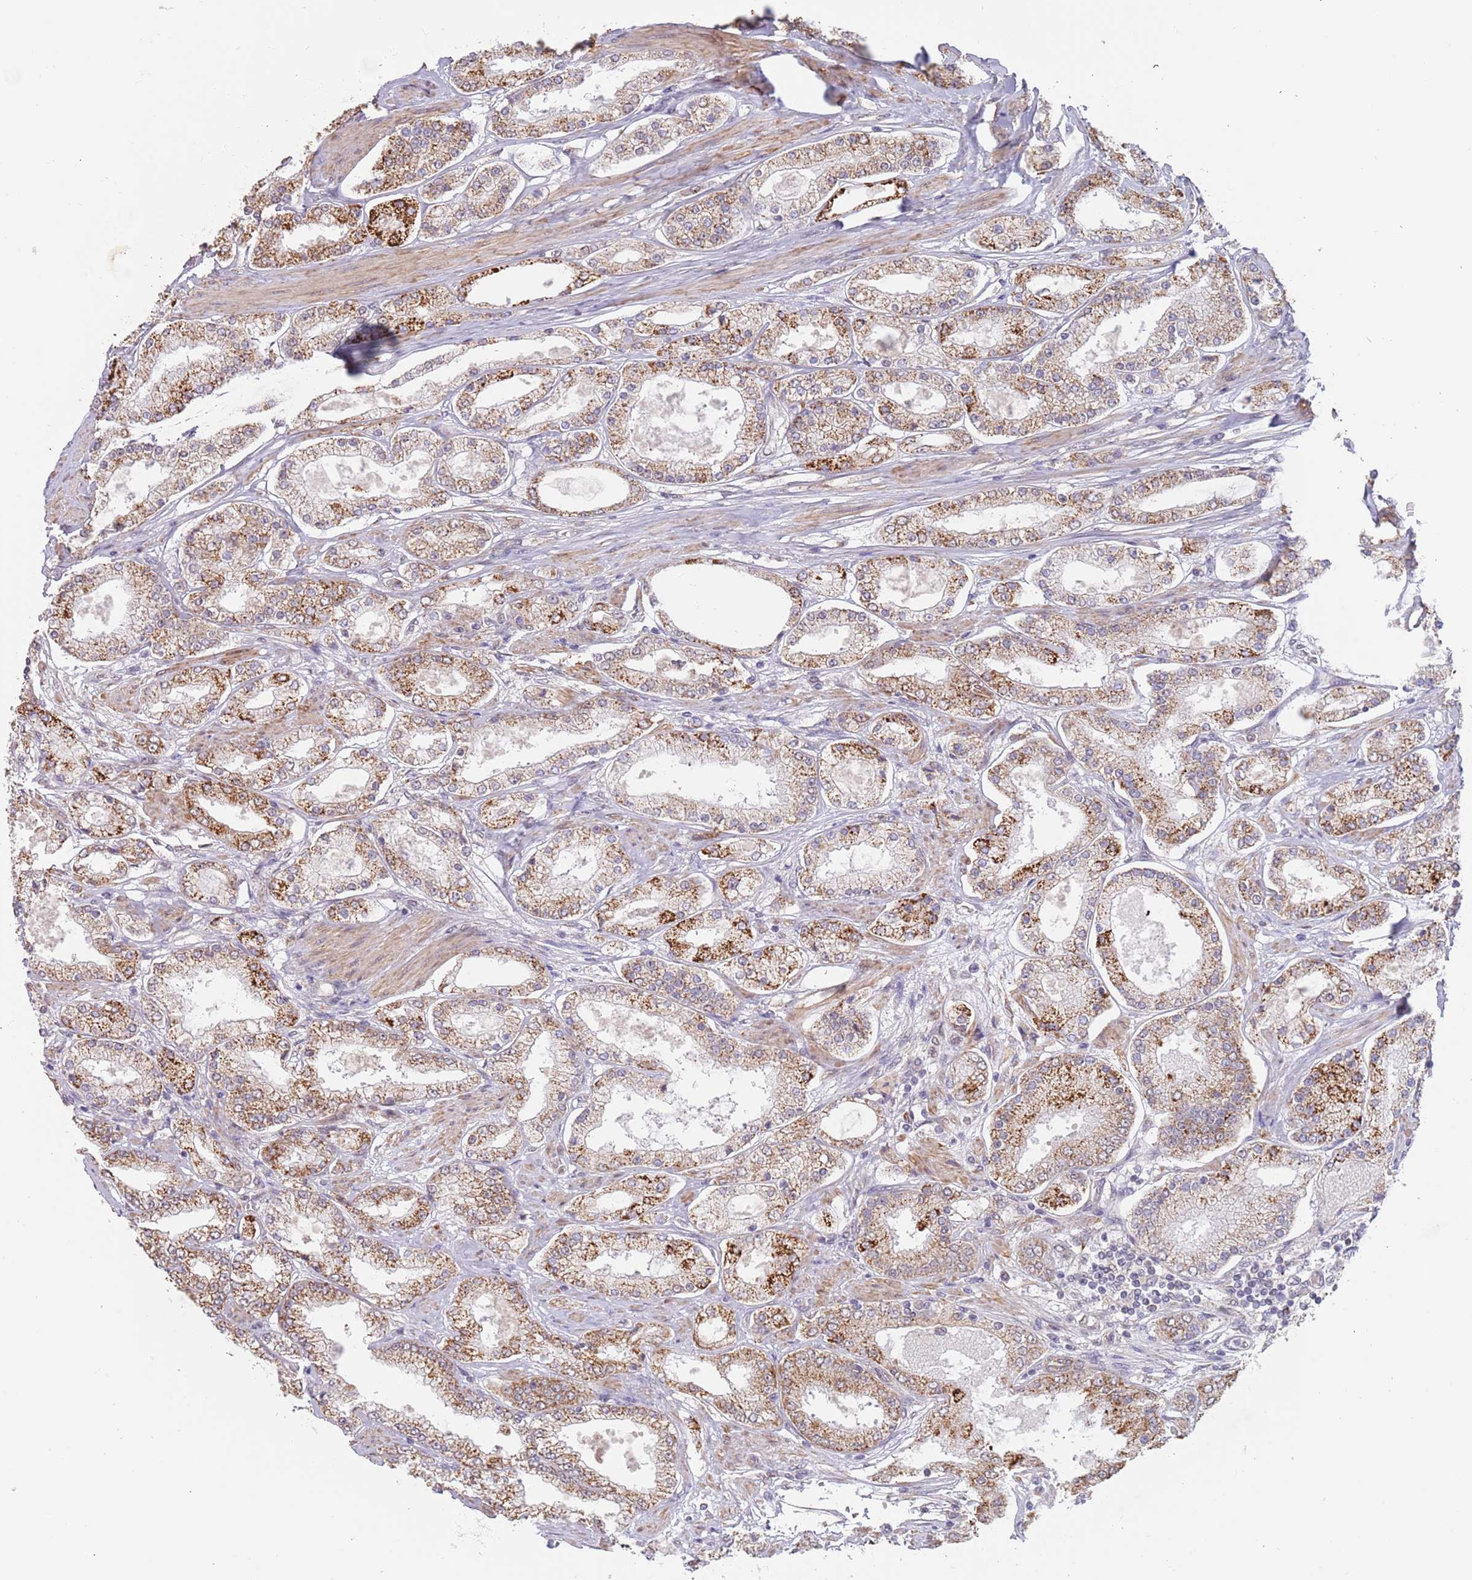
{"staining": {"intensity": "strong", "quantity": "25%-75%", "location": "cytoplasmic/membranous"}, "tissue": "prostate cancer", "cell_type": "Tumor cells", "image_type": "cancer", "snomed": [{"axis": "morphology", "description": "Adenocarcinoma, High grade"}, {"axis": "topography", "description": "Prostate"}], "caption": "Human prostate cancer stained for a protein (brown) shows strong cytoplasmic/membranous positive staining in approximately 25%-75% of tumor cells.", "gene": "UQCC3", "patient": {"sex": "male", "age": 69}}